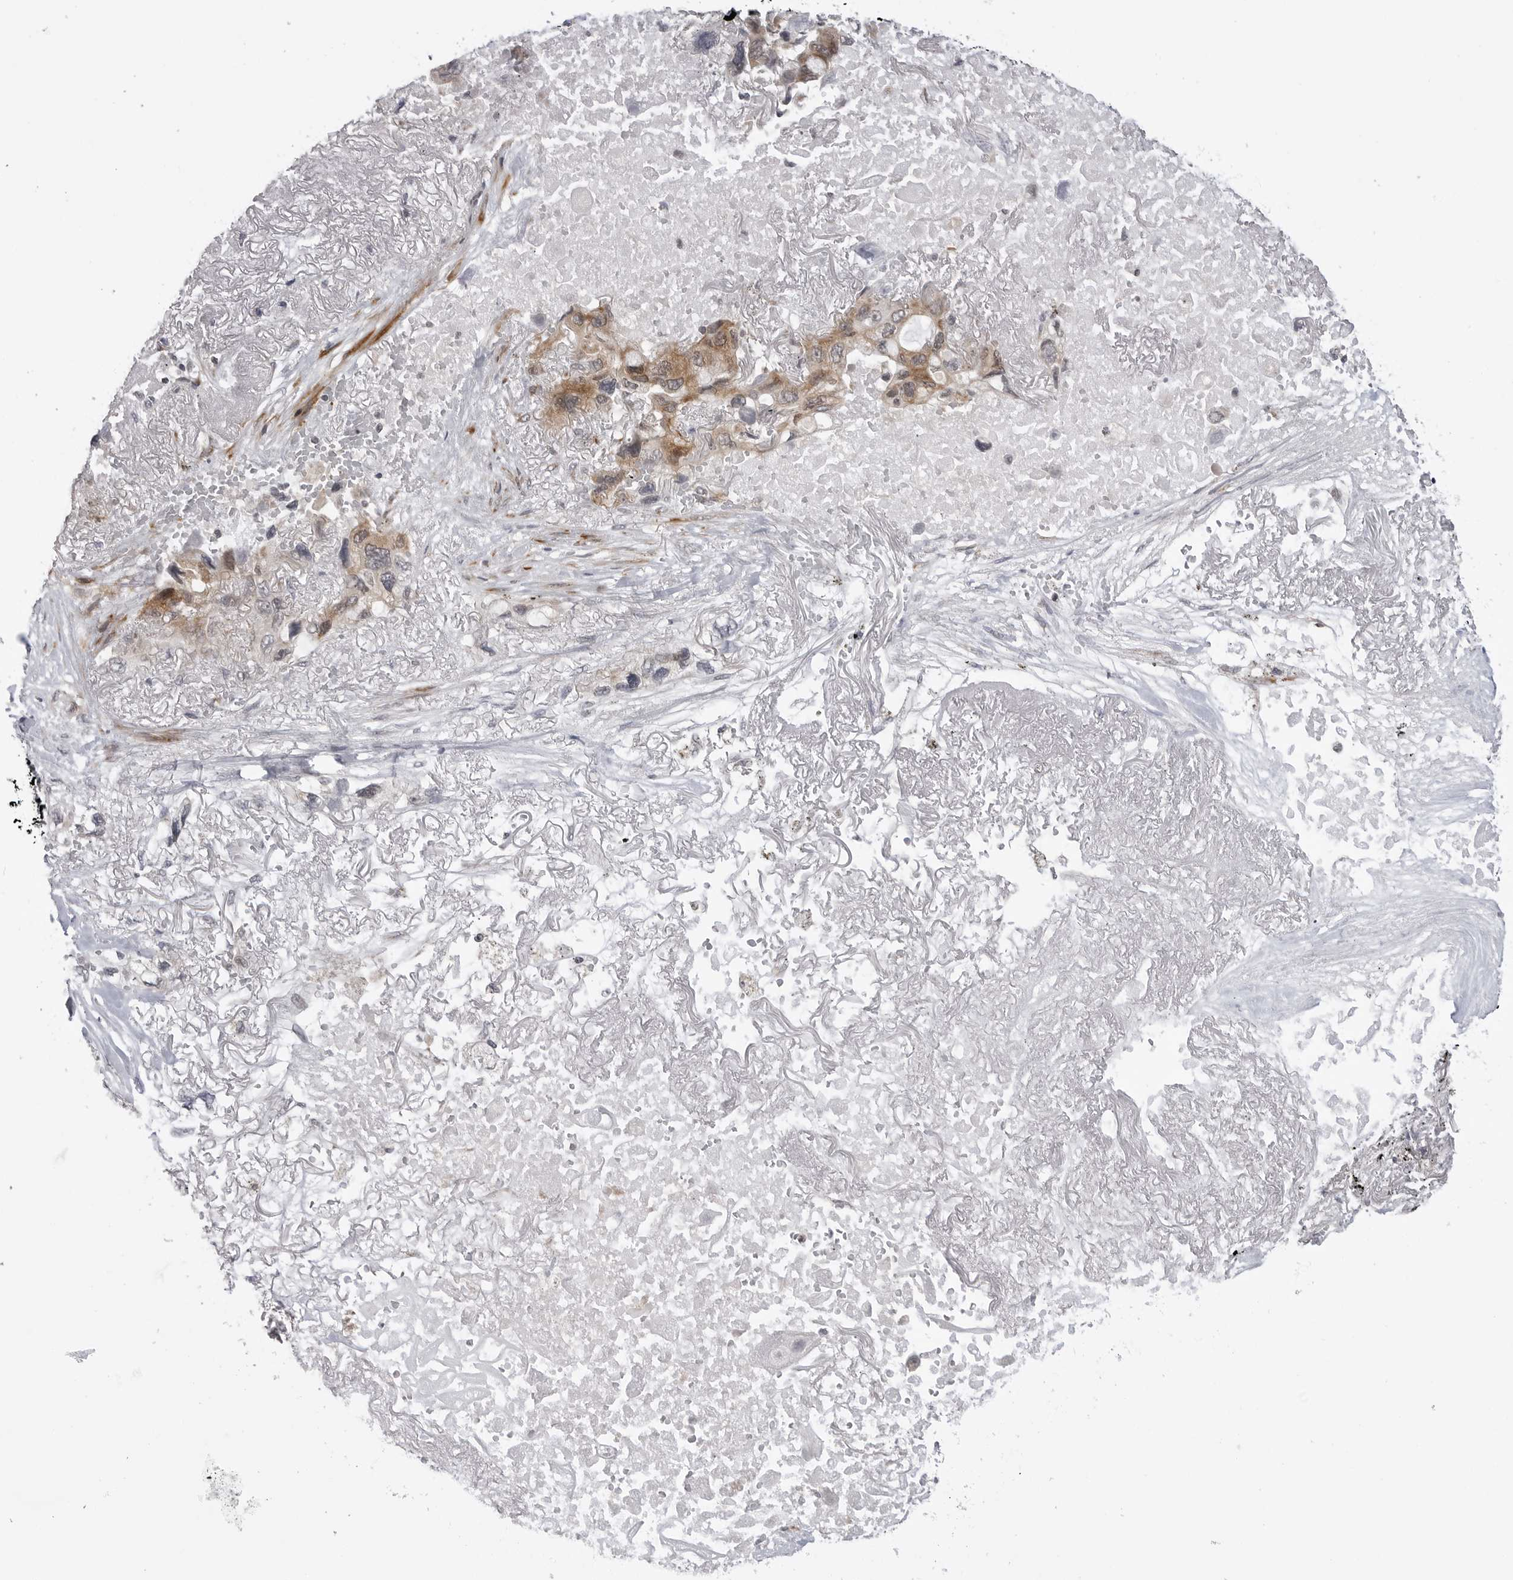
{"staining": {"intensity": "weak", "quantity": "25%-75%", "location": "cytoplasmic/membranous"}, "tissue": "lung cancer", "cell_type": "Tumor cells", "image_type": "cancer", "snomed": [{"axis": "morphology", "description": "Squamous cell carcinoma, NOS"}, {"axis": "topography", "description": "Lung"}], "caption": "A low amount of weak cytoplasmic/membranous staining is appreciated in about 25%-75% of tumor cells in lung squamous cell carcinoma tissue.", "gene": "ADAMTS5", "patient": {"sex": "female", "age": 73}}